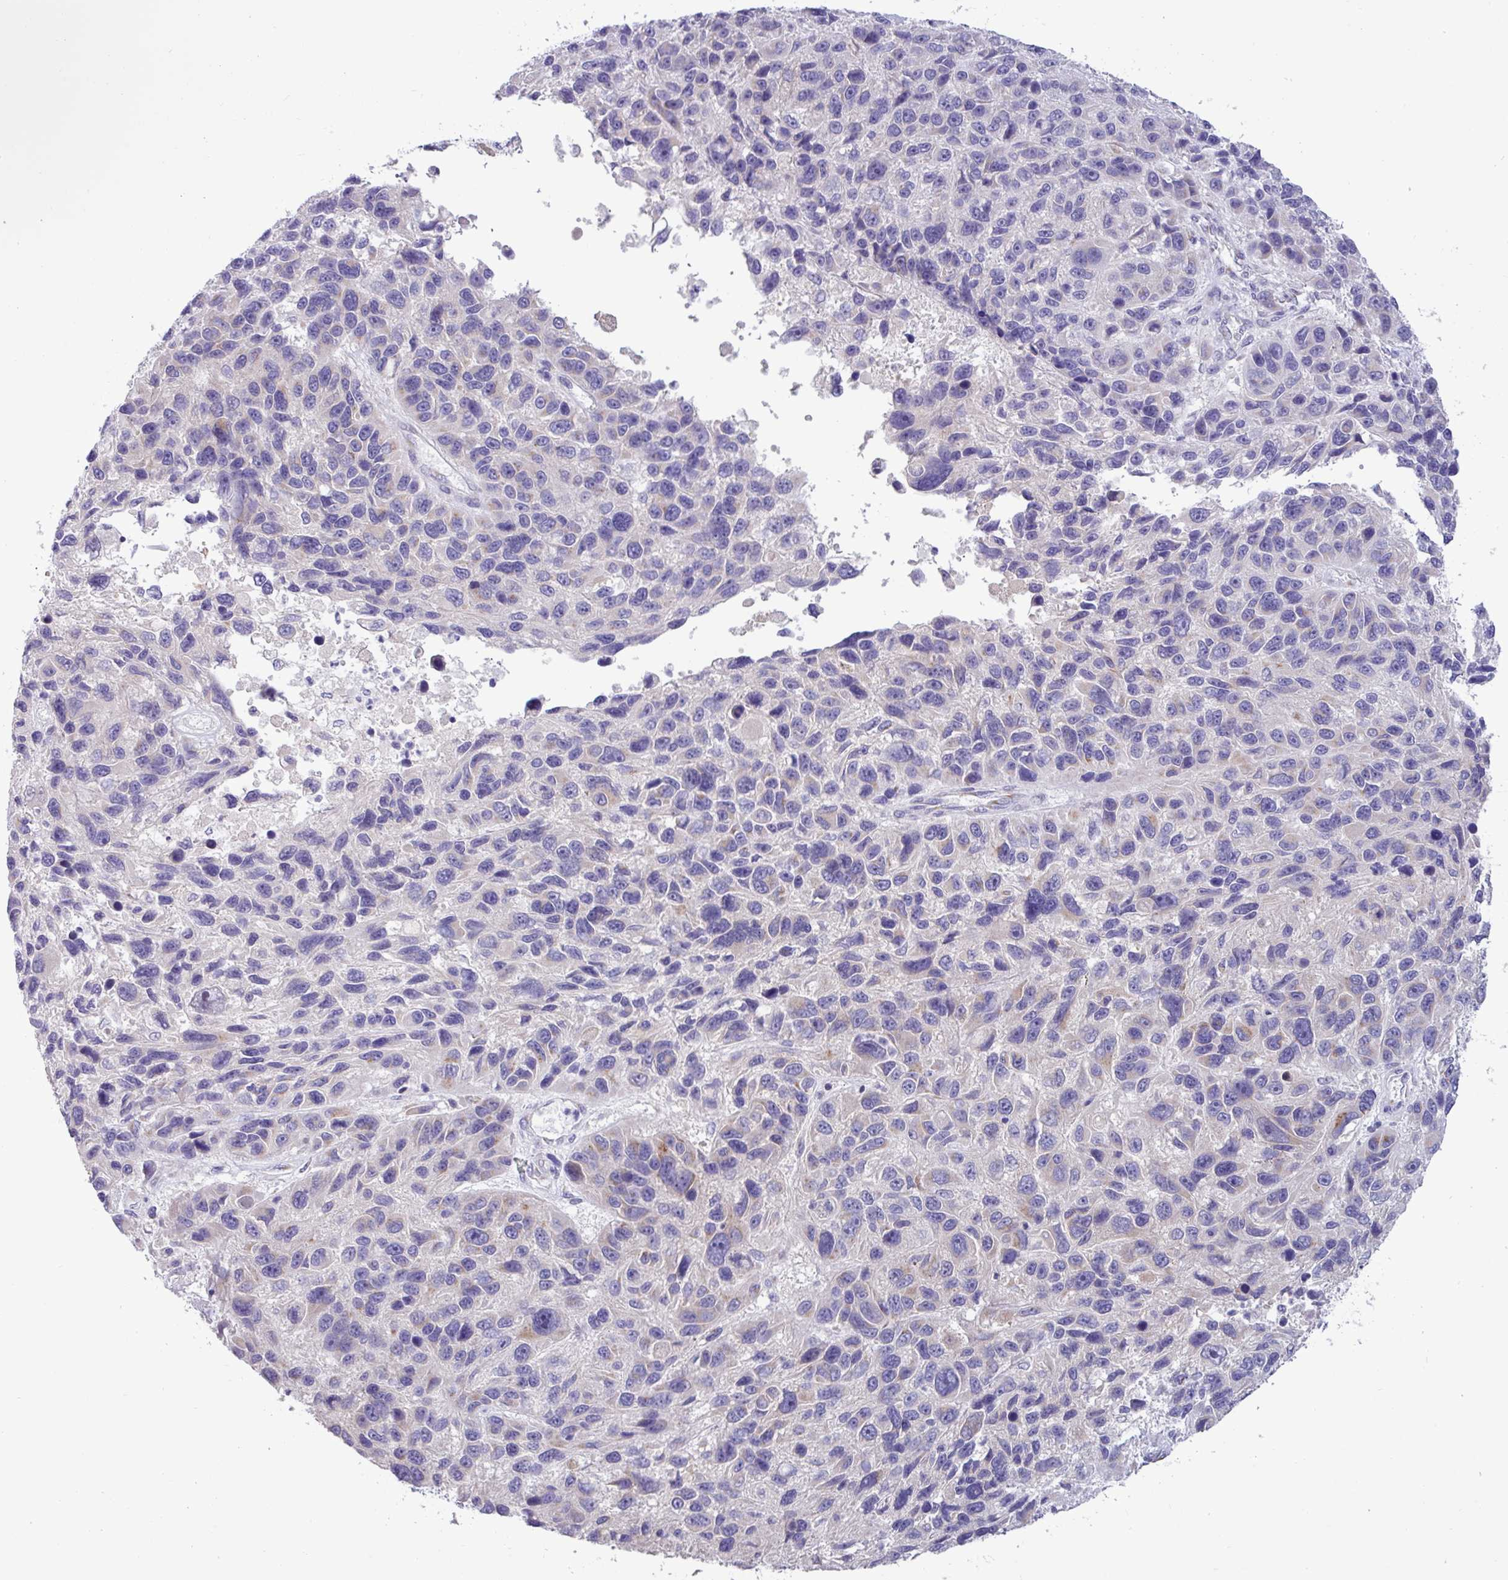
{"staining": {"intensity": "negative", "quantity": "none", "location": "none"}, "tissue": "melanoma", "cell_type": "Tumor cells", "image_type": "cancer", "snomed": [{"axis": "morphology", "description": "Malignant melanoma, NOS"}, {"axis": "topography", "description": "Skin"}], "caption": "The histopathology image displays no significant positivity in tumor cells of melanoma. (DAB immunohistochemistry, high magnification).", "gene": "STIMATE", "patient": {"sex": "male", "age": 53}}